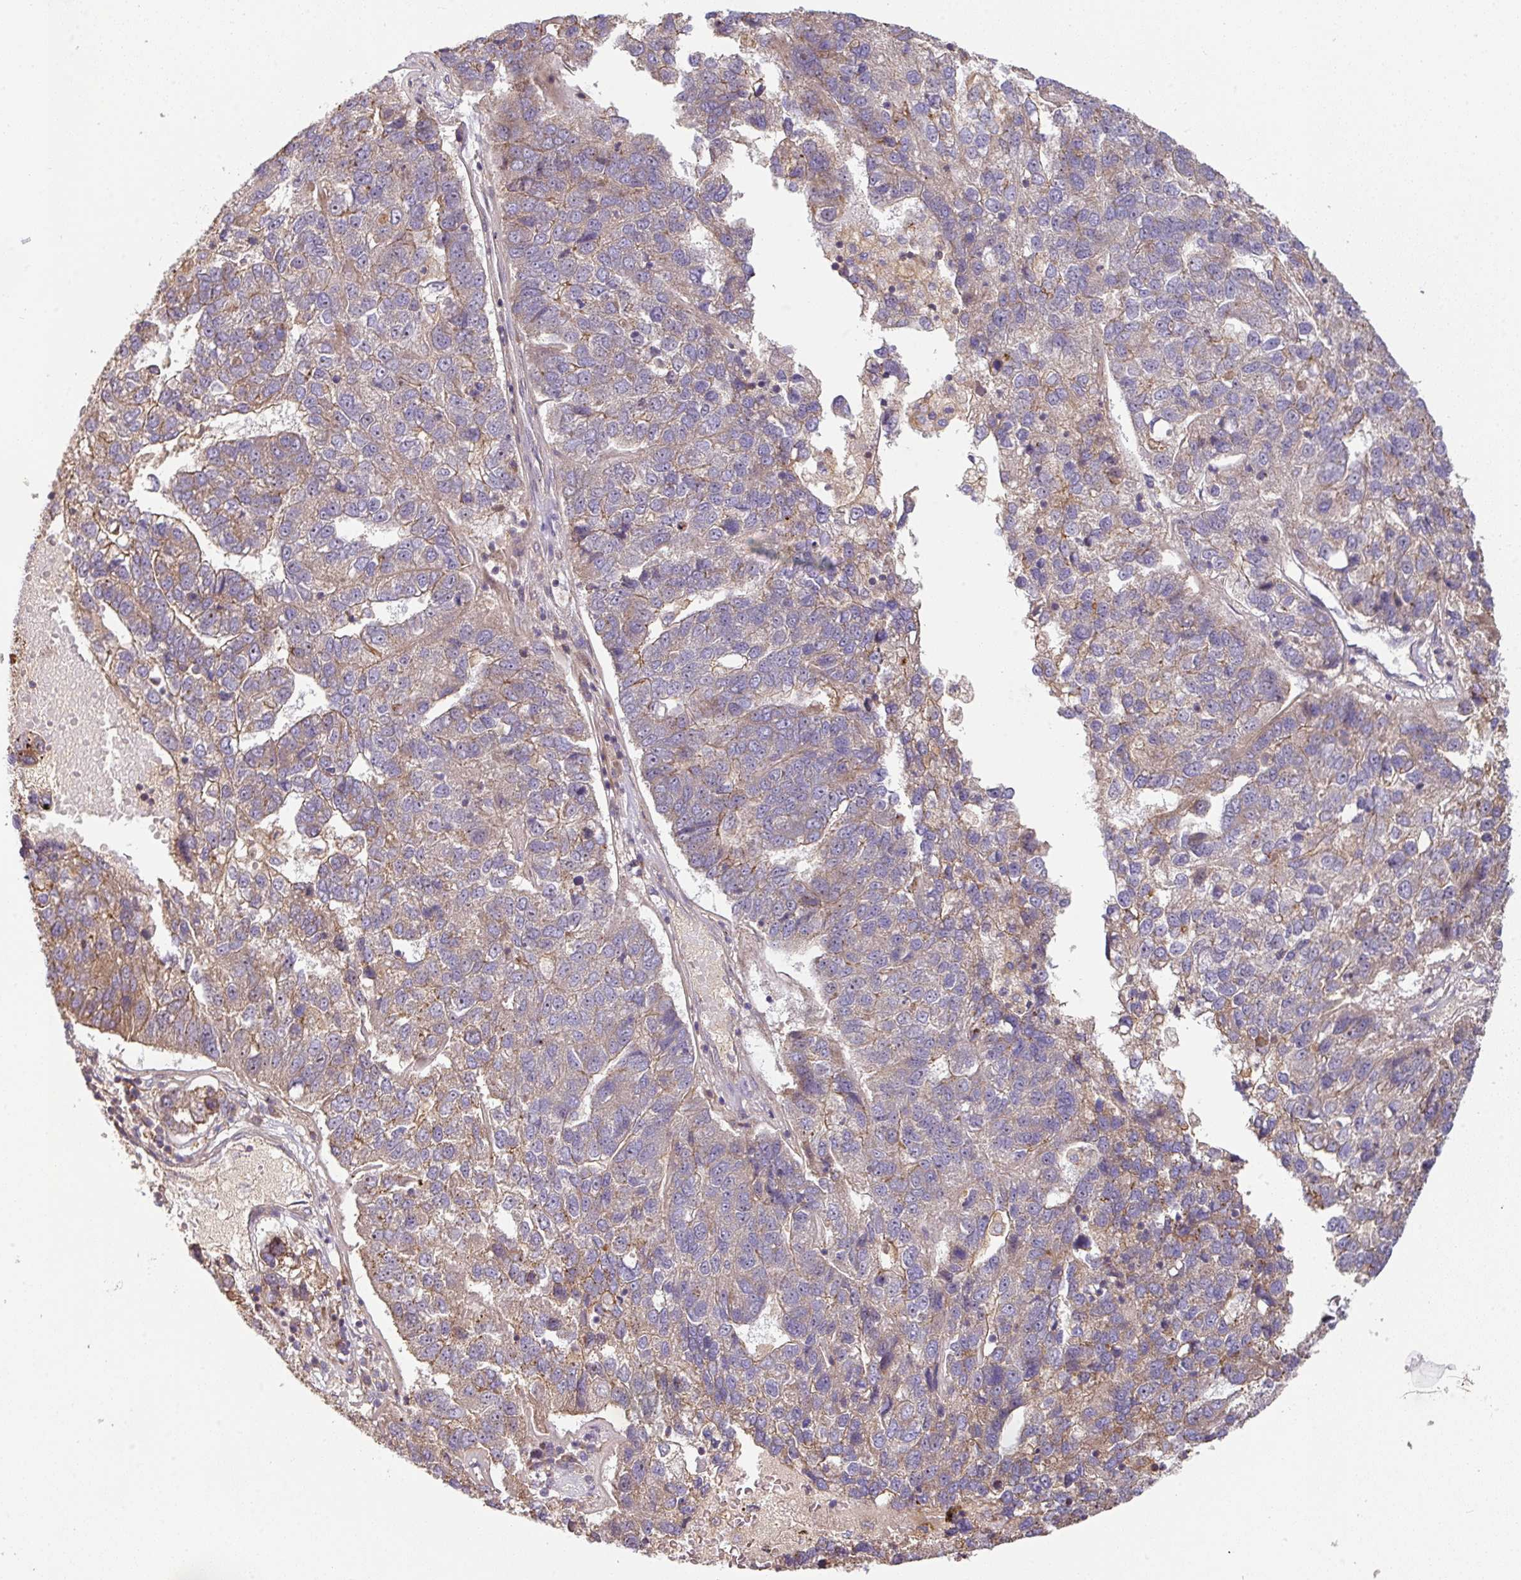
{"staining": {"intensity": "weak", "quantity": "25%-75%", "location": "cytoplasmic/membranous"}, "tissue": "pancreatic cancer", "cell_type": "Tumor cells", "image_type": "cancer", "snomed": [{"axis": "morphology", "description": "Adenocarcinoma, NOS"}, {"axis": "topography", "description": "Pancreas"}], "caption": "Approximately 25%-75% of tumor cells in human pancreatic cancer demonstrate weak cytoplasmic/membranous protein positivity as visualized by brown immunohistochemical staining.", "gene": "CASP2", "patient": {"sex": "female", "age": 61}}